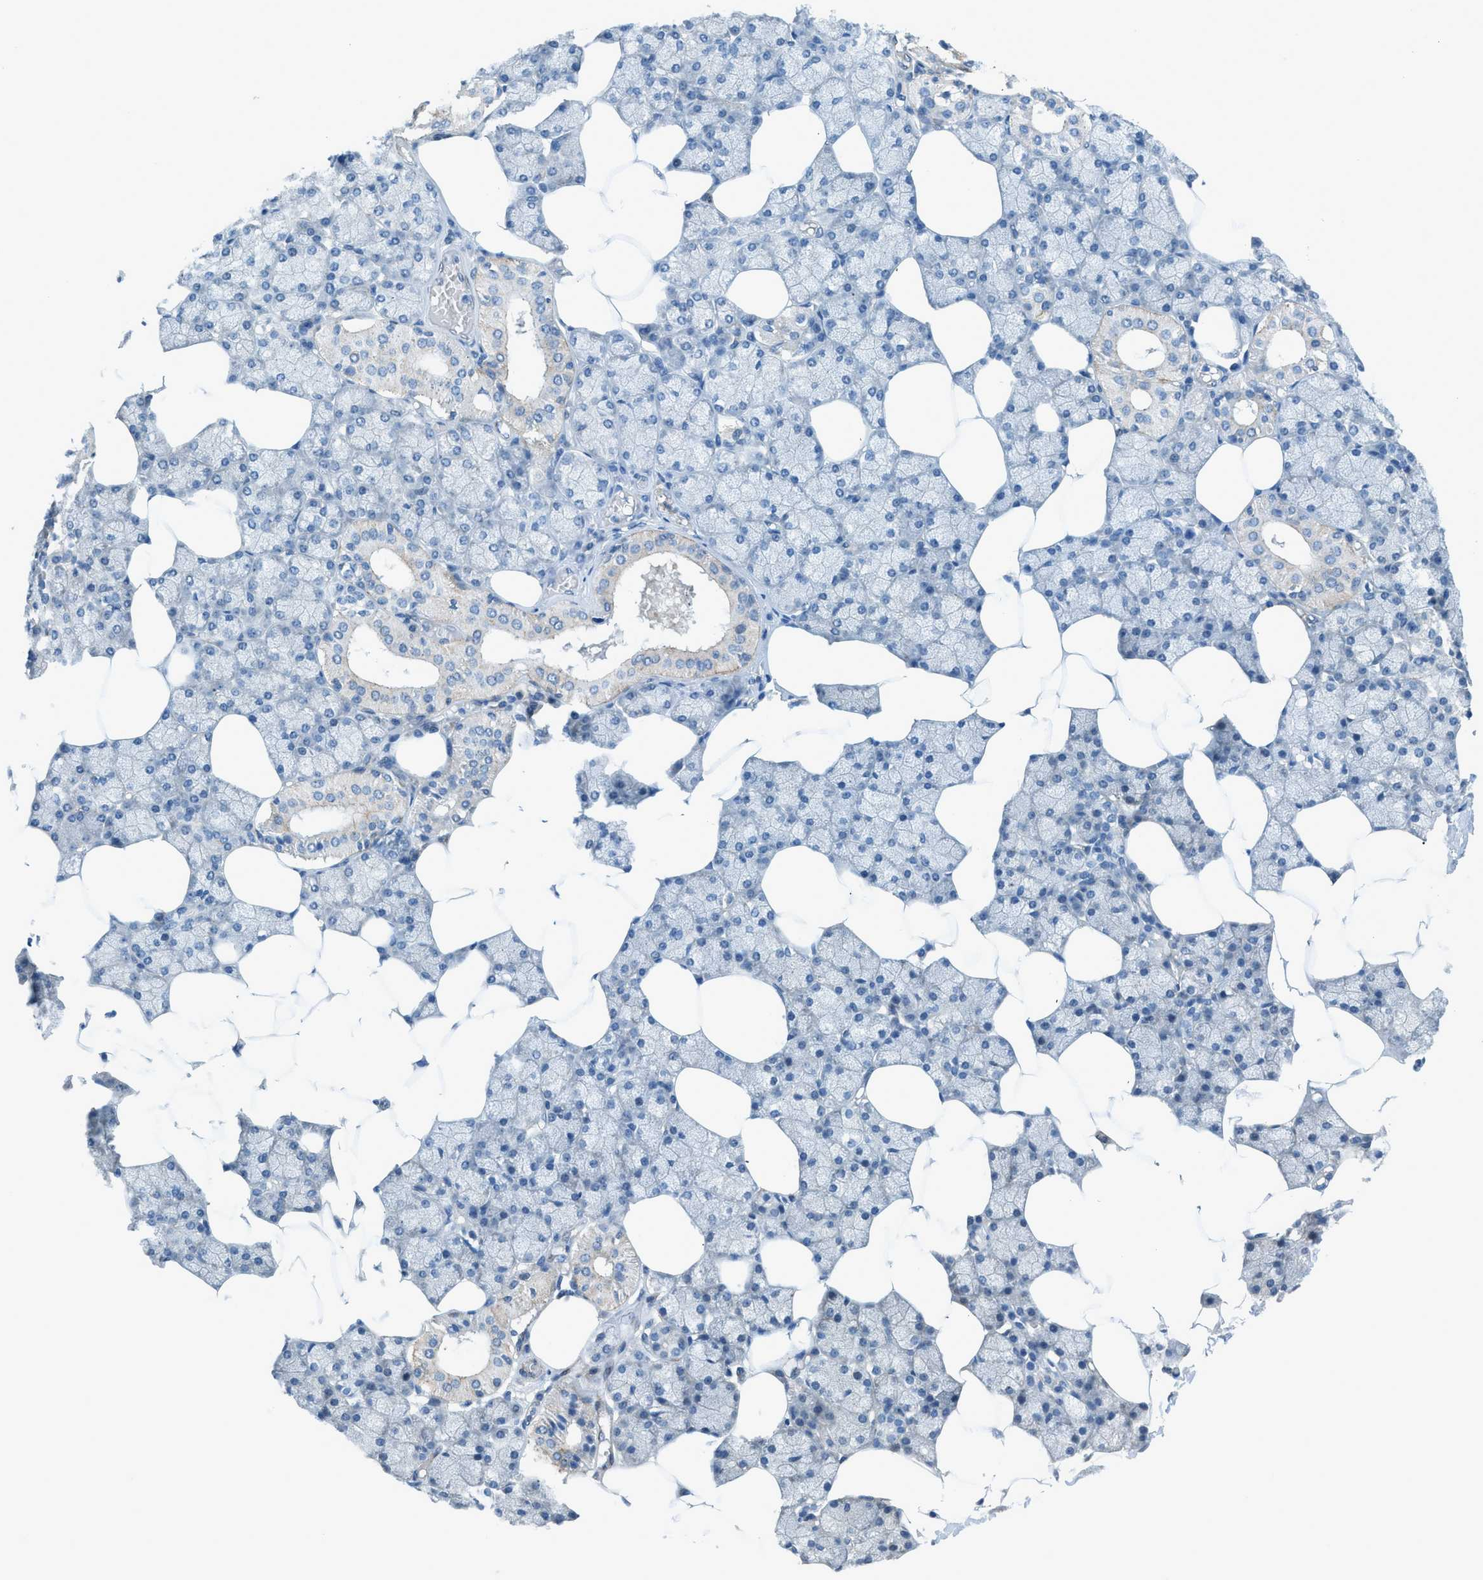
{"staining": {"intensity": "weak", "quantity": "25%-75%", "location": "cytoplasmic/membranous"}, "tissue": "salivary gland", "cell_type": "Glandular cells", "image_type": "normal", "snomed": [{"axis": "morphology", "description": "Normal tissue, NOS"}, {"axis": "topography", "description": "Salivary gland"}], "caption": "A brown stain highlights weak cytoplasmic/membranous positivity of a protein in glandular cells of unremarkable human salivary gland. (brown staining indicates protein expression, while blue staining denotes nuclei).", "gene": "PRKN", "patient": {"sex": "male", "age": 62}}